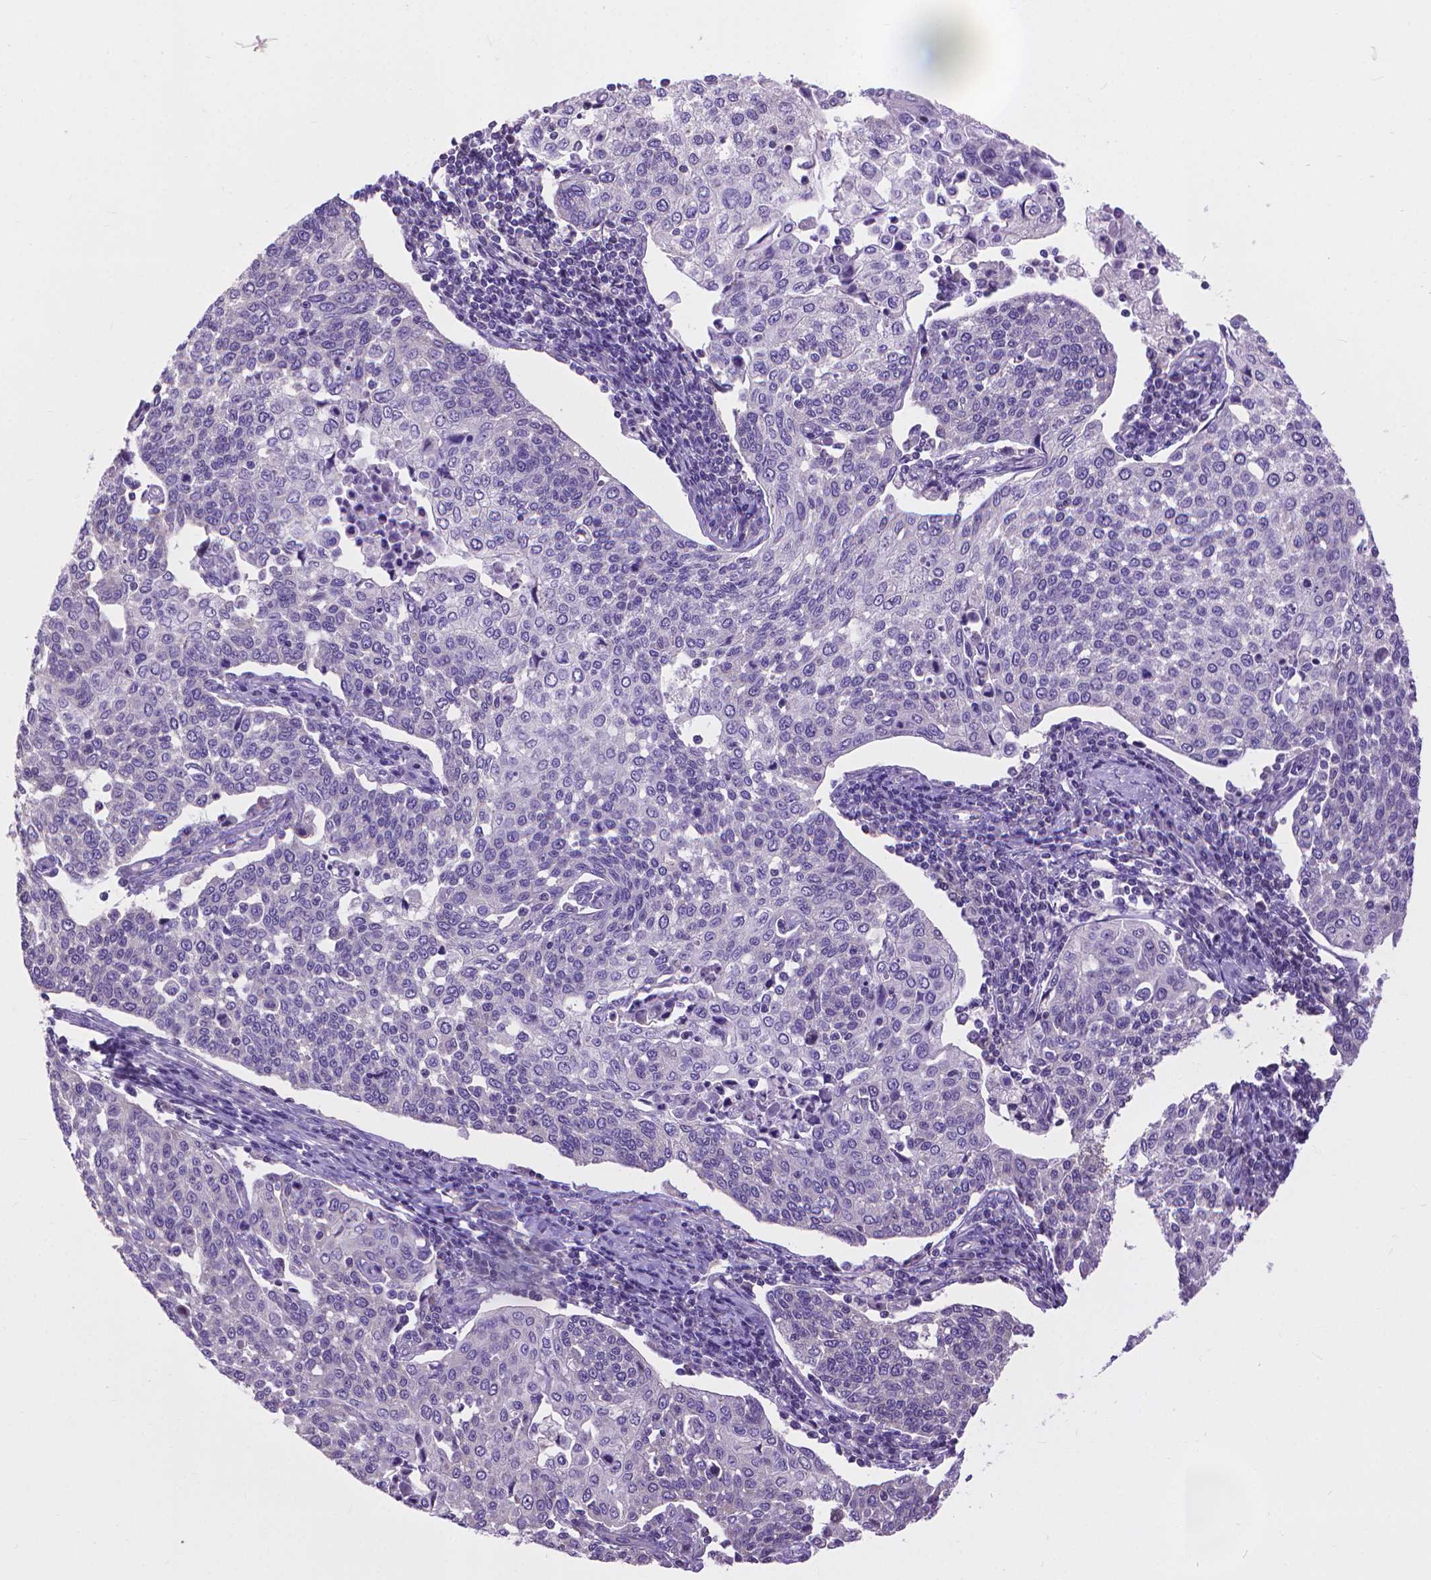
{"staining": {"intensity": "negative", "quantity": "none", "location": "none"}, "tissue": "cervical cancer", "cell_type": "Tumor cells", "image_type": "cancer", "snomed": [{"axis": "morphology", "description": "Squamous cell carcinoma, NOS"}, {"axis": "topography", "description": "Cervix"}], "caption": "The image shows no staining of tumor cells in cervical cancer. (DAB (3,3'-diaminobenzidine) immunohistochemistry with hematoxylin counter stain).", "gene": "SYN1", "patient": {"sex": "female", "age": 34}}